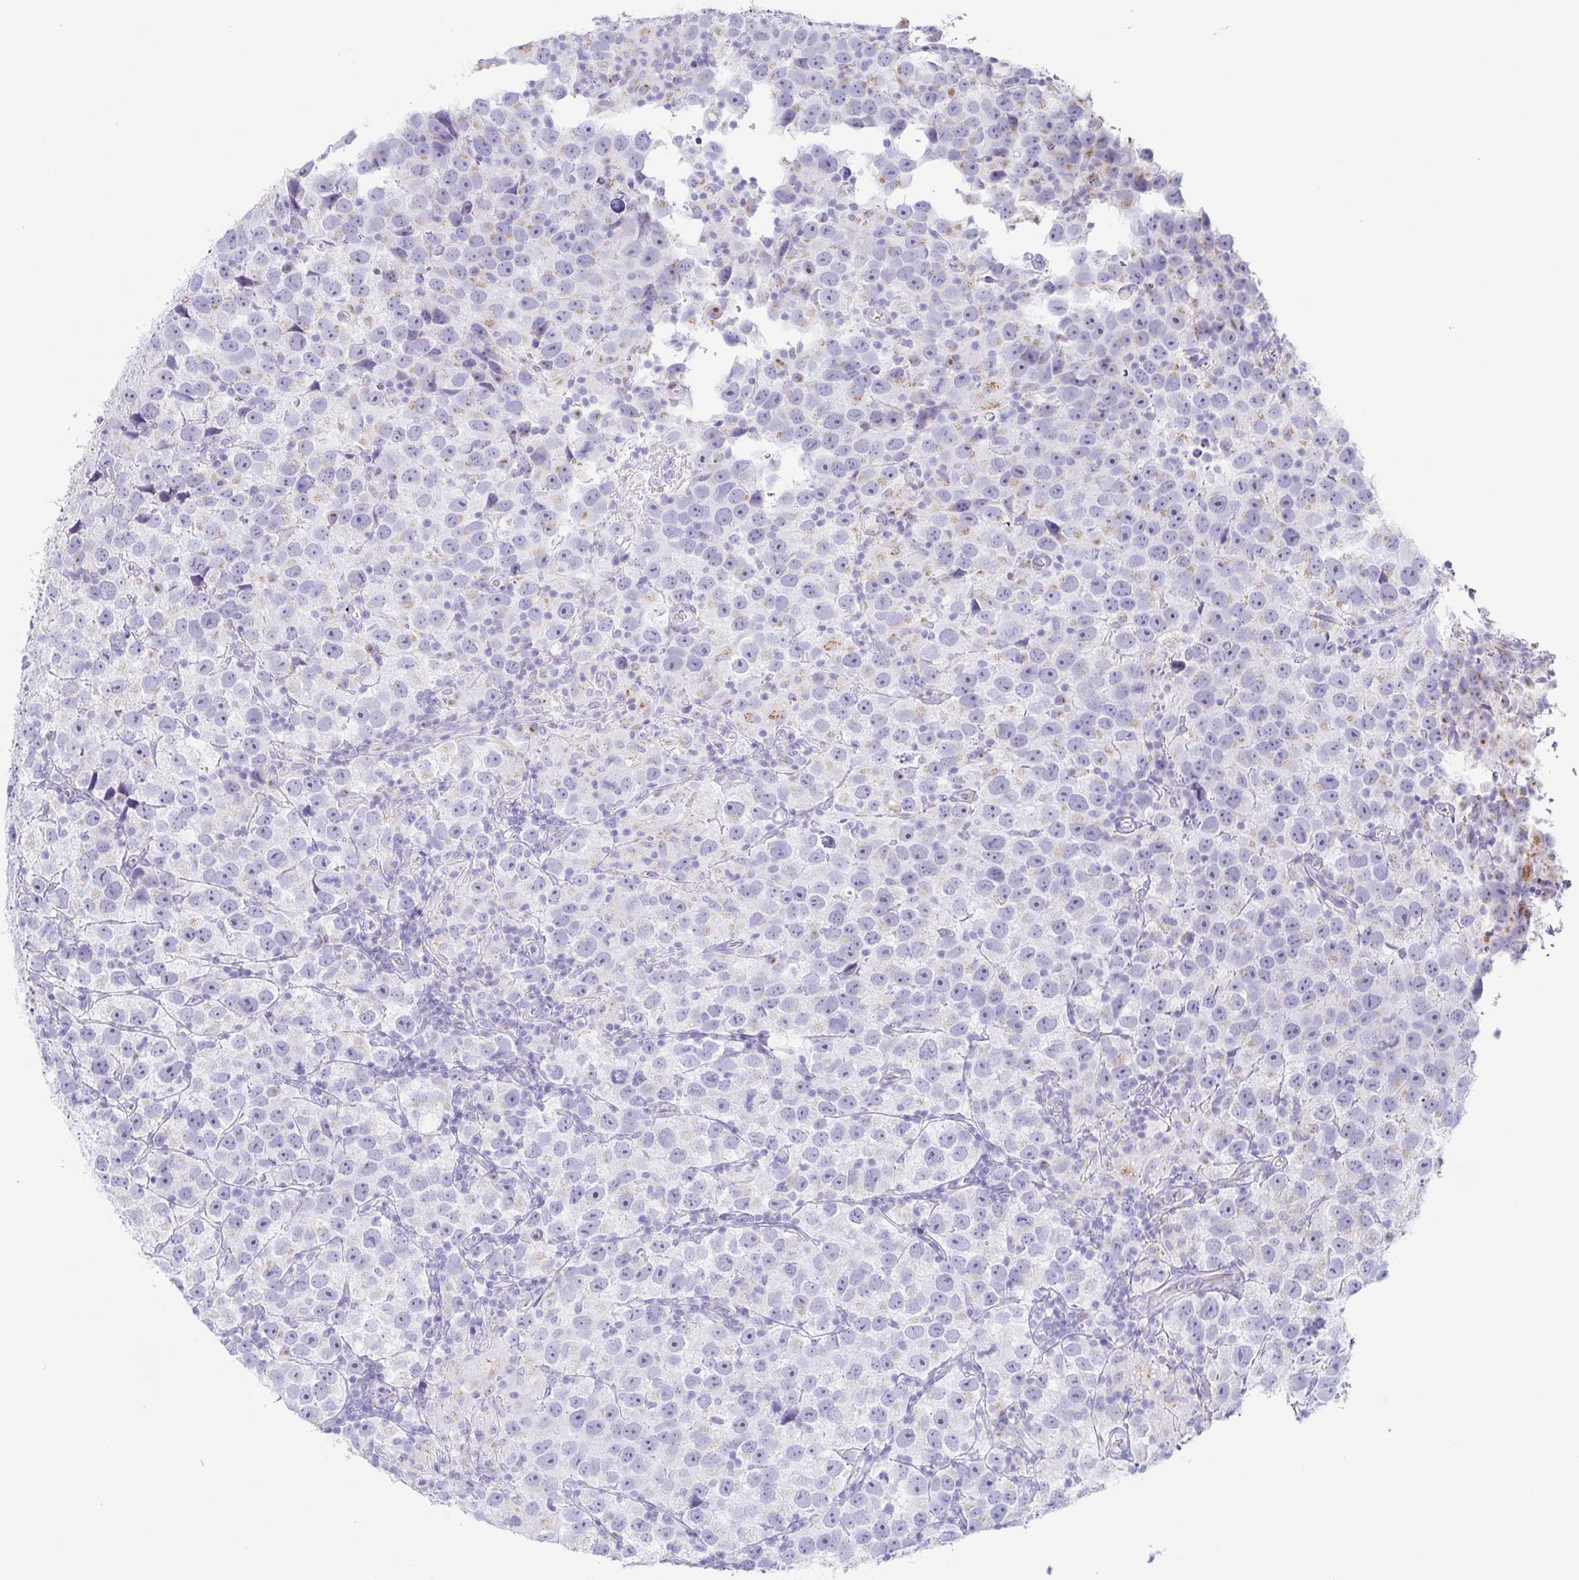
{"staining": {"intensity": "negative", "quantity": "none", "location": "none"}, "tissue": "testis cancer", "cell_type": "Tumor cells", "image_type": "cancer", "snomed": [{"axis": "morphology", "description": "Seminoma, NOS"}, {"axis": "topography", "description": "Testis"}], "caption": "Immunohistochemical staining of seminoma (testis) shows no significant positivity in tumor cells.", "gene": "AZU1", "patient": {"sex": "male", "age": 26}}